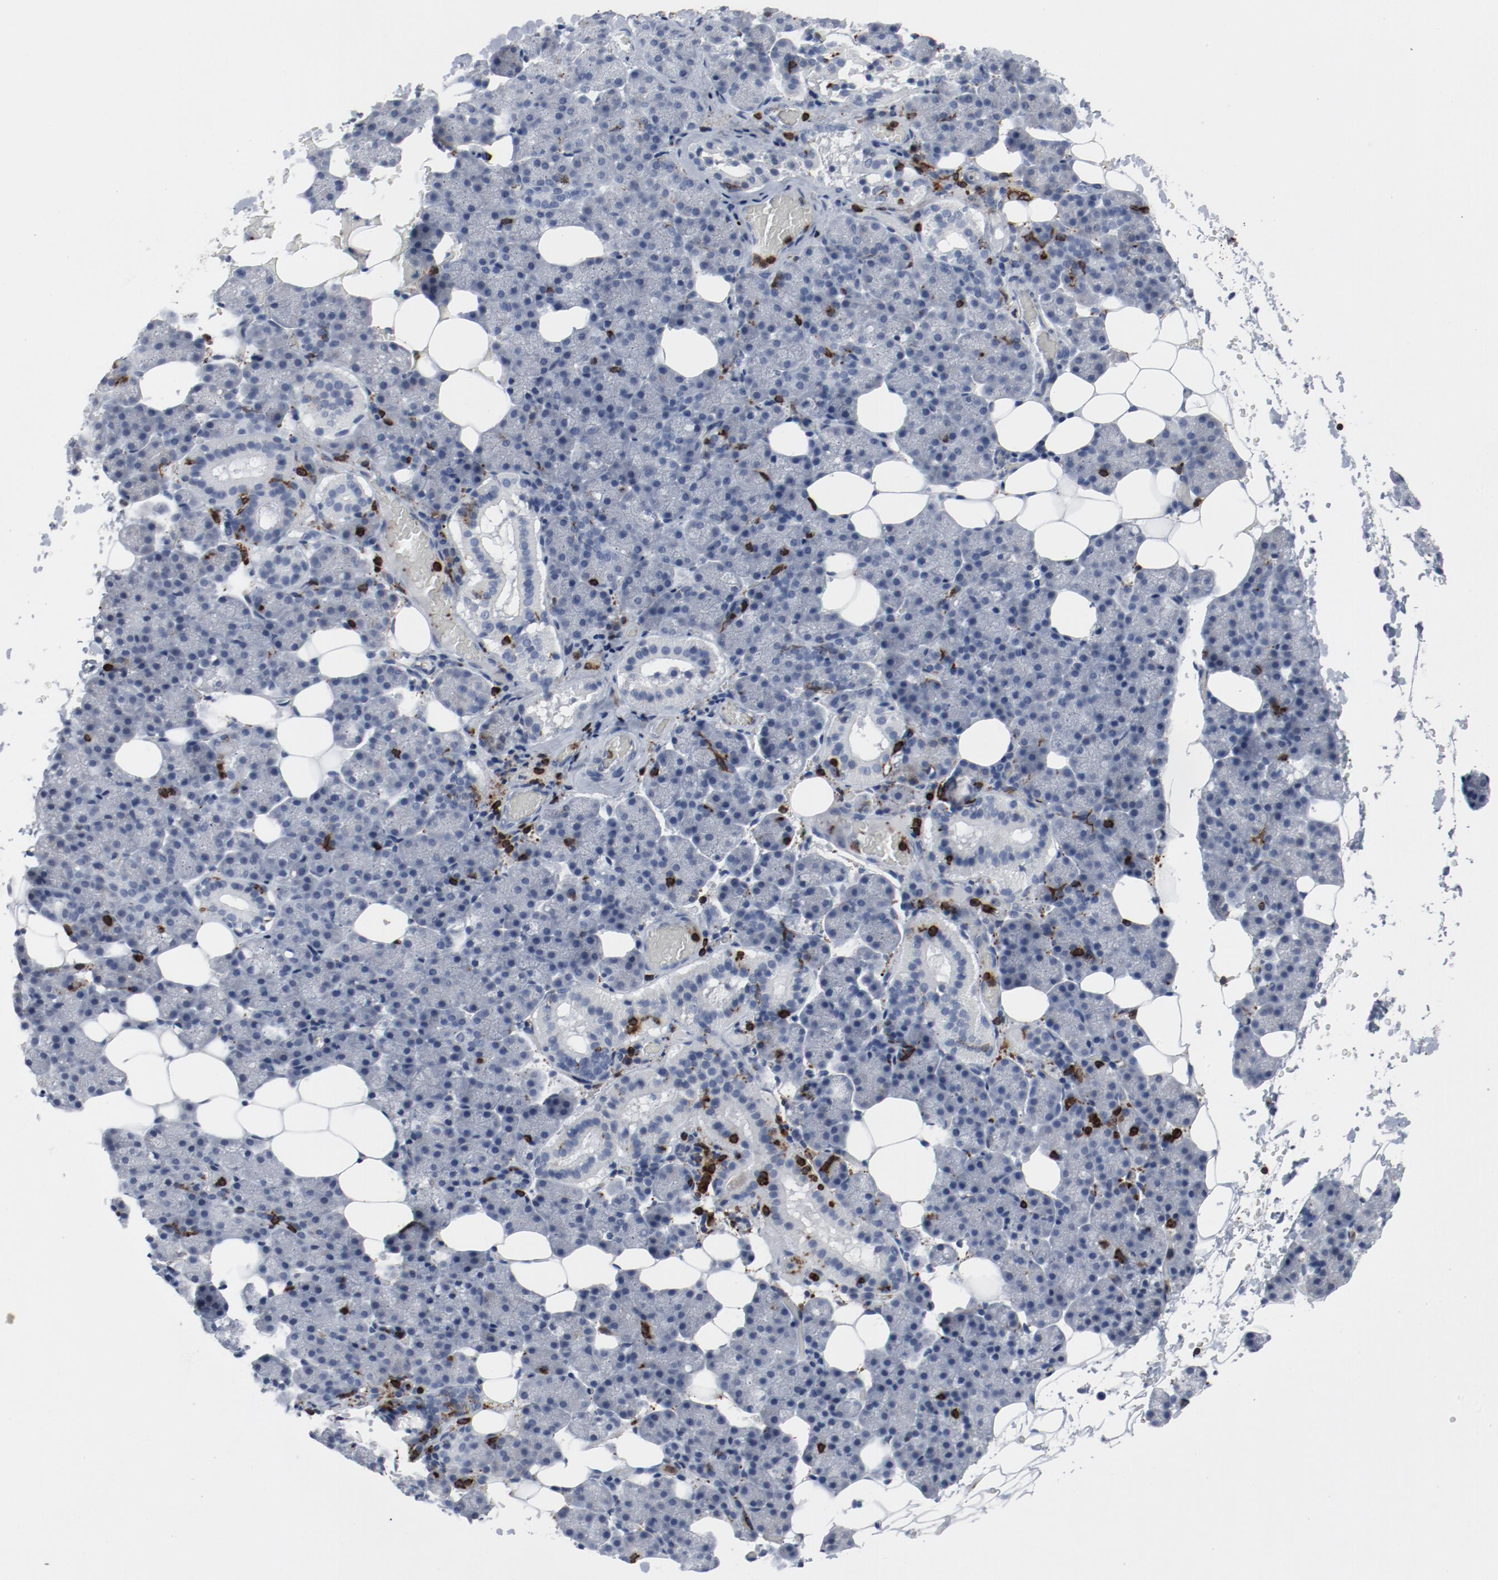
{"staining": {"intensity": "negative", "quantity": "none", "location": "none"}, "tissue": "salivary gland", "cell_type": "Glandular cells", "image_type": "normal", "snomed": [{"axis": "morphology", "description": "Normal tissue, NOS"}, {"axis": "topography", "description": "Lymph node"}, {"axis": "topography", "description": "Salivary gland"}], "caption": "High power microscopy image of an IHC histopathology image of normal salivary gland, revealing no significant positivity in glandular cells.", "gene": "LCP2", "patient": {"sex": "male", "age": 8}}